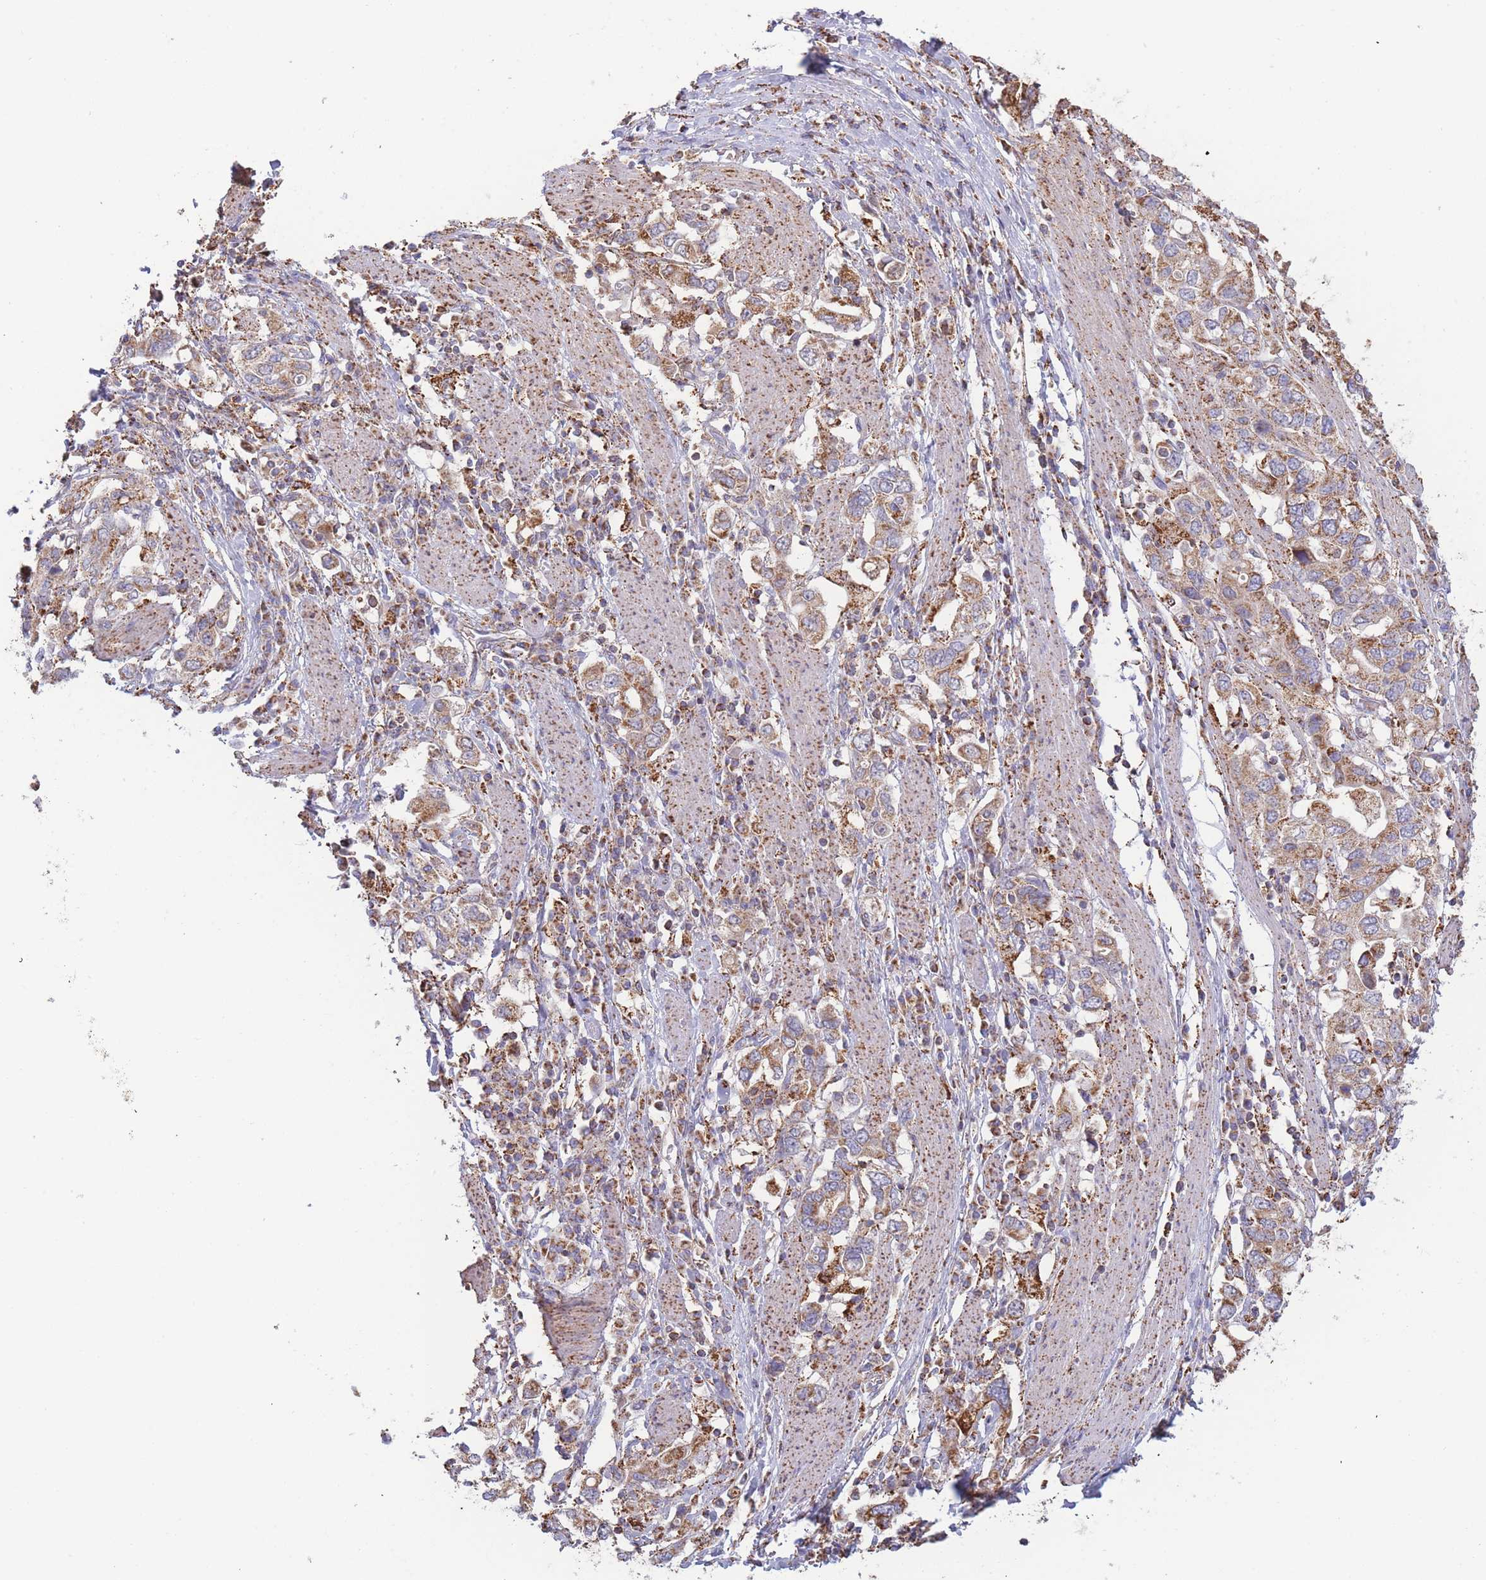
{"staining": {"intensity": "moderate", "quantity": ">75%", "location": "cytoplasmic/membranous"}, "tissue": "stomach cancer", "cell_type": "Tumor cells", "image_type": "cancer", "snomed": [{"axis": "morphology", "description": "Adenocarcinoma, NOS"}, {"axis": "topography", "description": "Stomach, upper"}, {"axis": "topography", "description": "Stomach"}], "caption": "Immunohistochemical staining of human adenocarcinoma (stomach) reveals medium levels of moderate cytoplasmic/membranous expression in approximately >75% of tumor cells.", "gene": "MRPL17", "patient": {"sex": "male", "age": 62}}